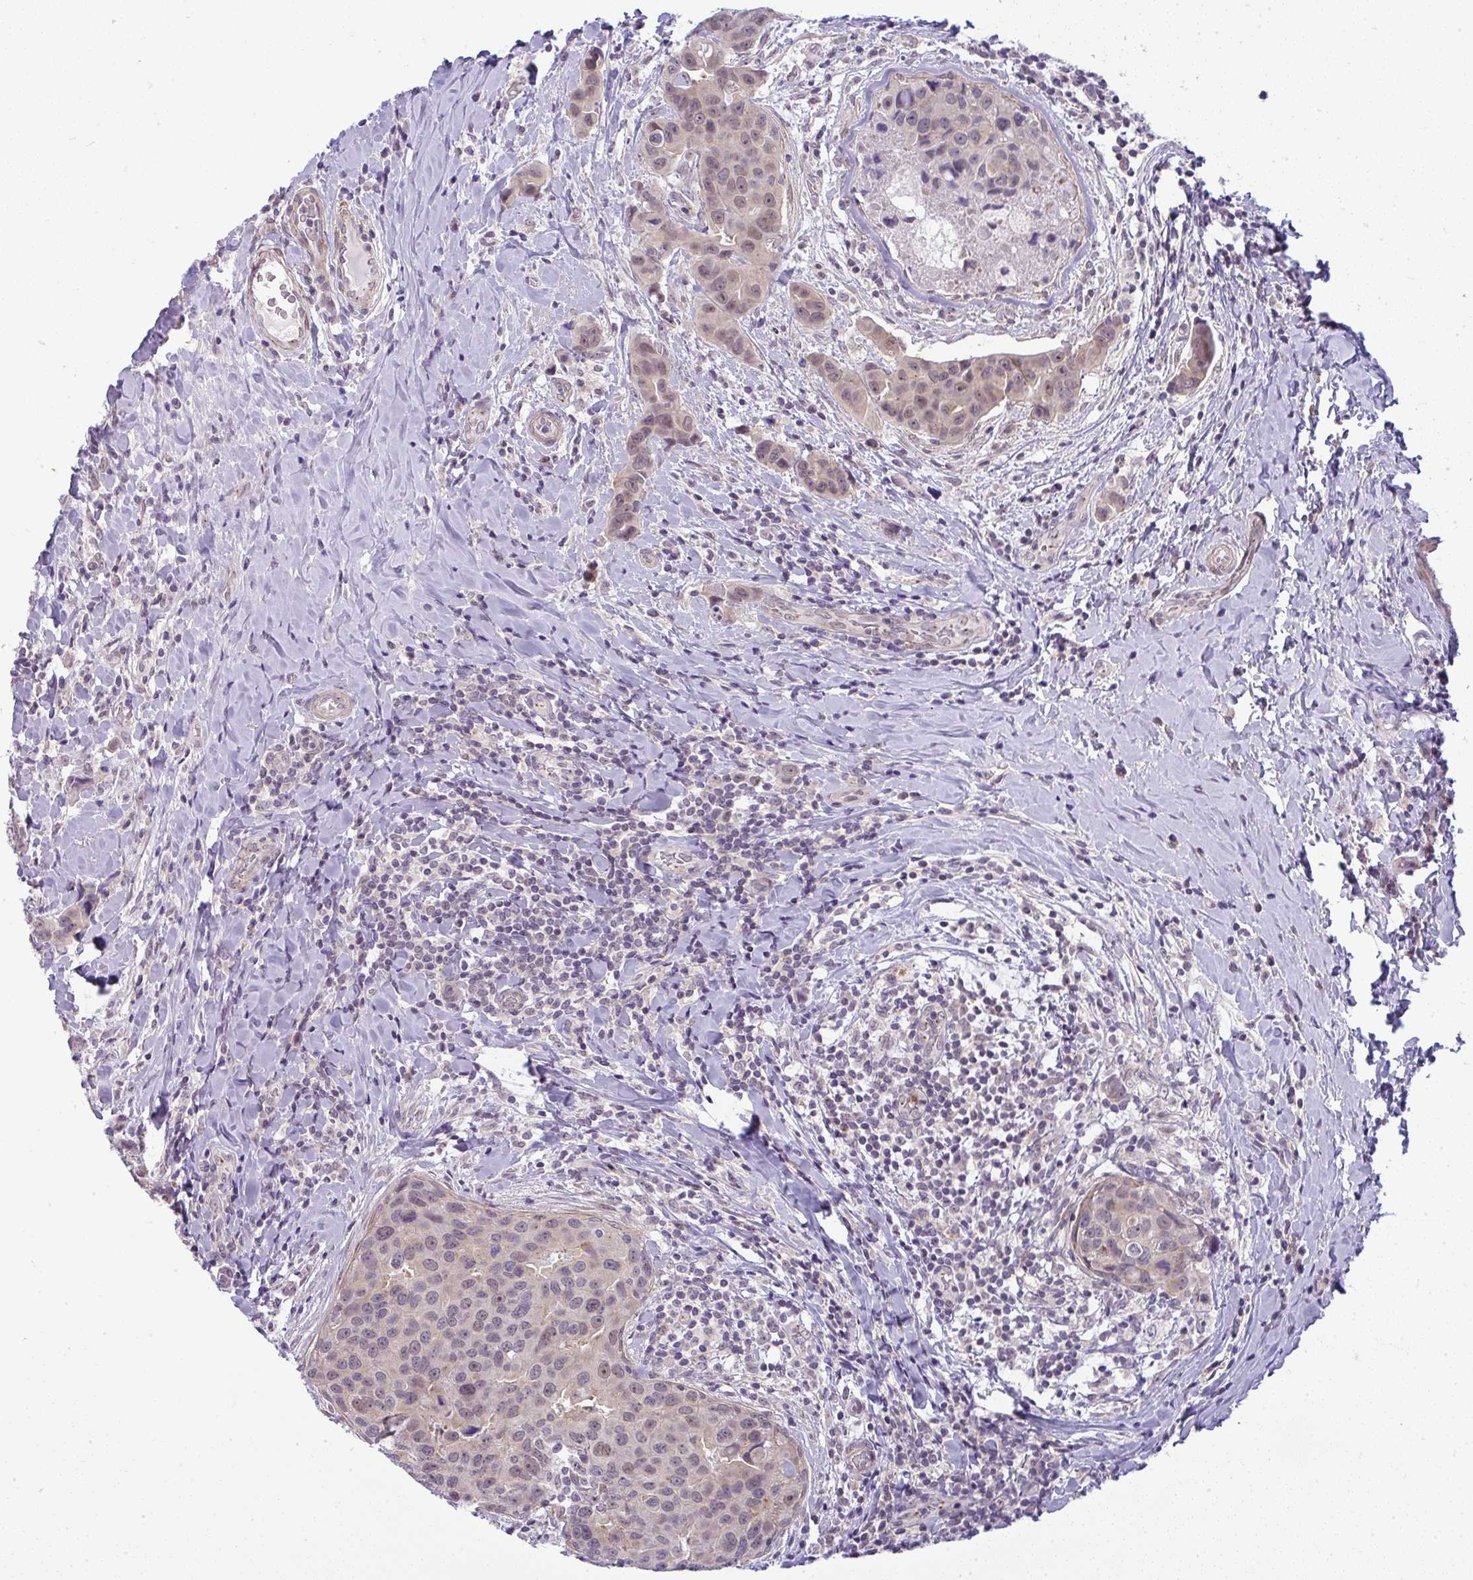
{"staining": {"intensity": "weak", "quantity": "<25%", "location": "nuclear"}, "tissue": "breast cancer", "cell_type": "Tumor cells", "image_type": "cancer", "snomed": [{"axis": "morphology", "description": "Duct carcinoma"}, {"axis": "topography", "description": "Breast"}], "caption": "There is no significant expression in tumor cells of breast cancer. (DAB immunohistochemistry (IHC), high magnification).", "gene": "DZIP1", "patient": {"sex": "female", "age": 24}}